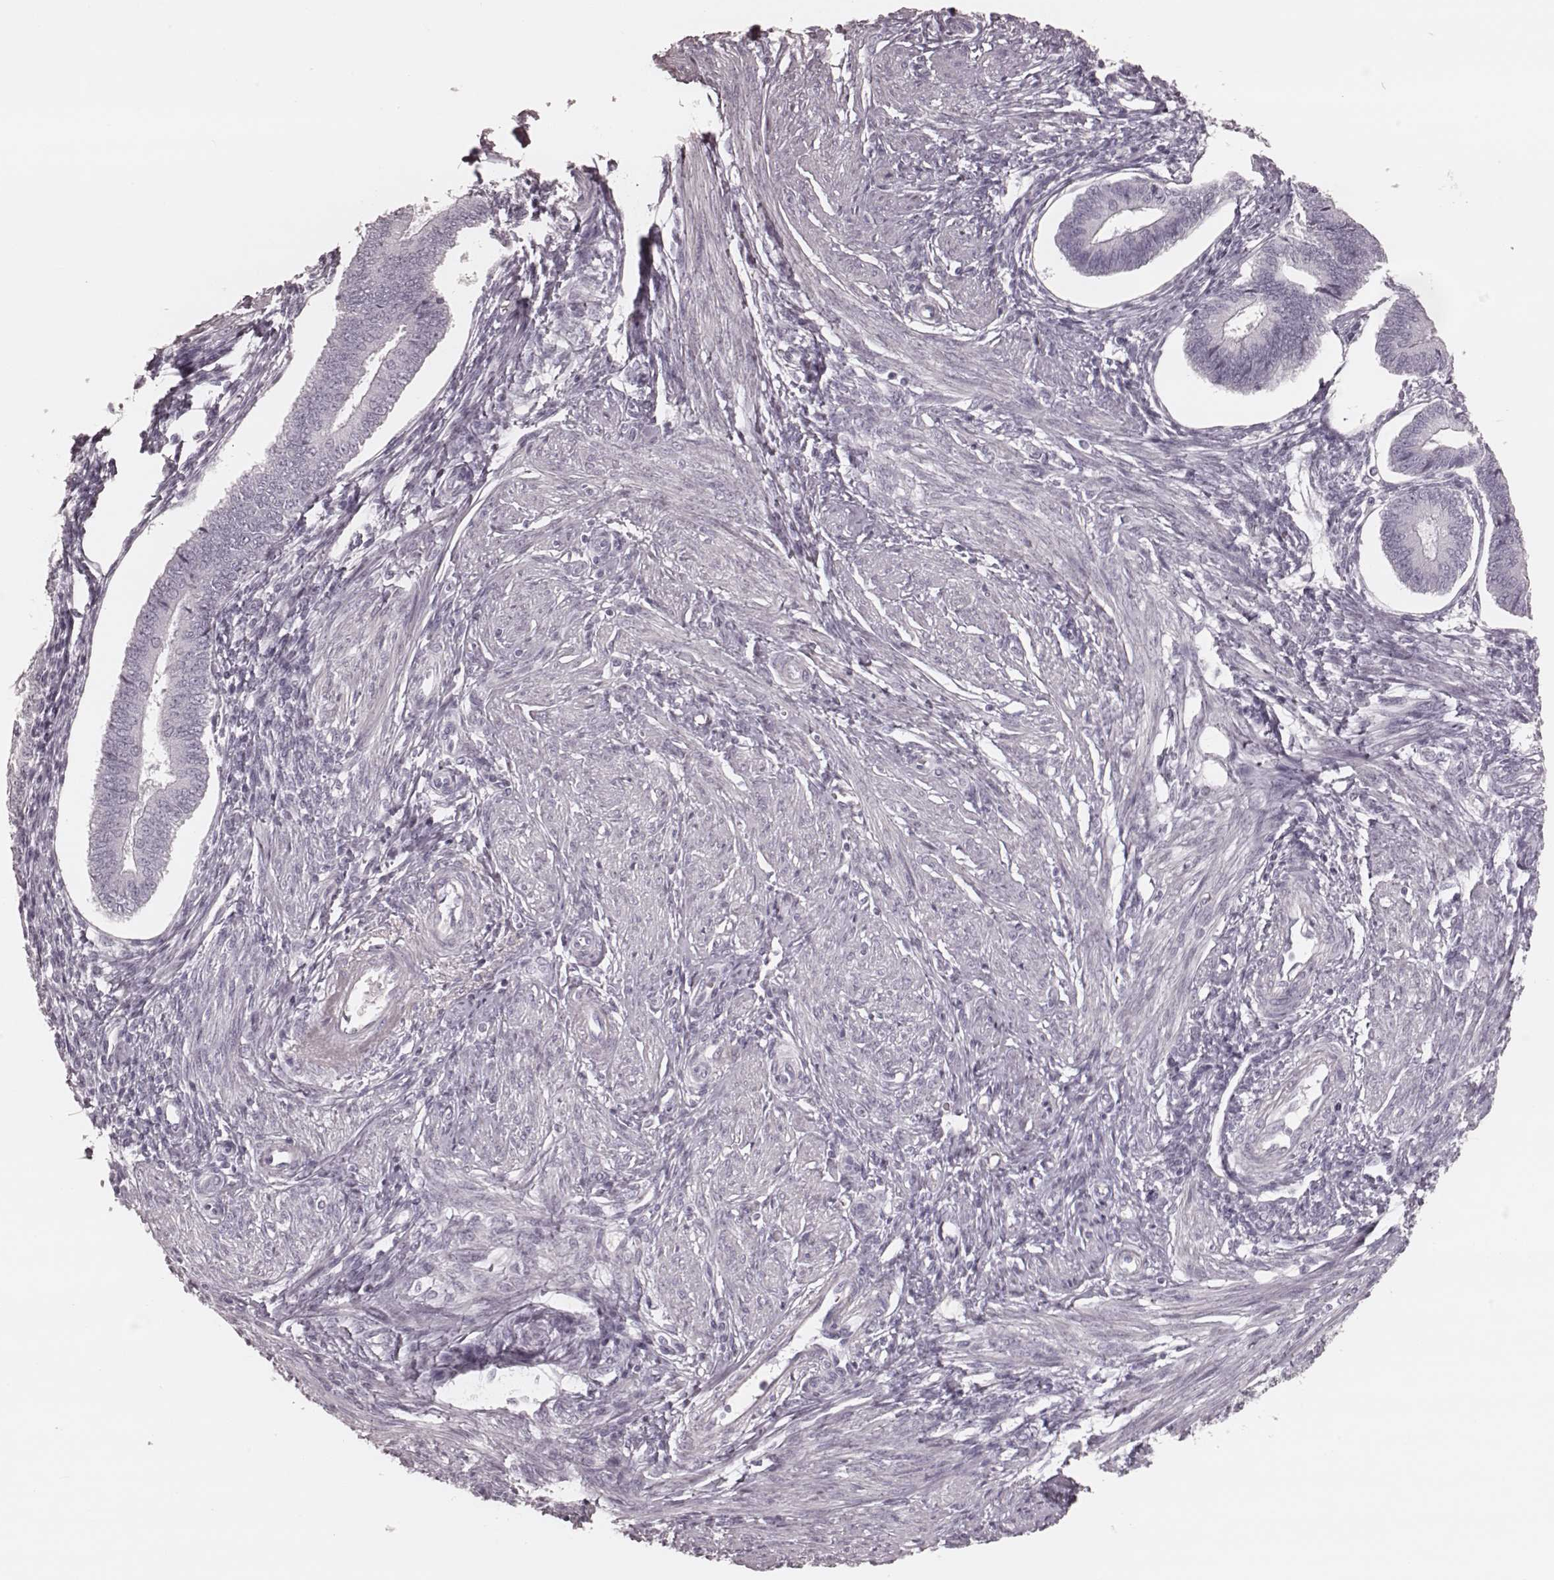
{"staining": {"intensity": "negative", "quantity": "none", "location": "none"}, "tissue": "endometrium", "cell_type": "Cells in endometrial stroma", "image_type": "normal", "snomed": [{"axis": "morphology", "description": "Normal tissue, NOS"}, {"axis": "topography", "description": "Endometrium"}], "caption": "Human endometrium stained for a protein using immunohistochemistry (IHC) displays no positivity in cells in endometrial stroma.", "gene": "KRT74", "patient": {"sex": "female", "age": 42}}